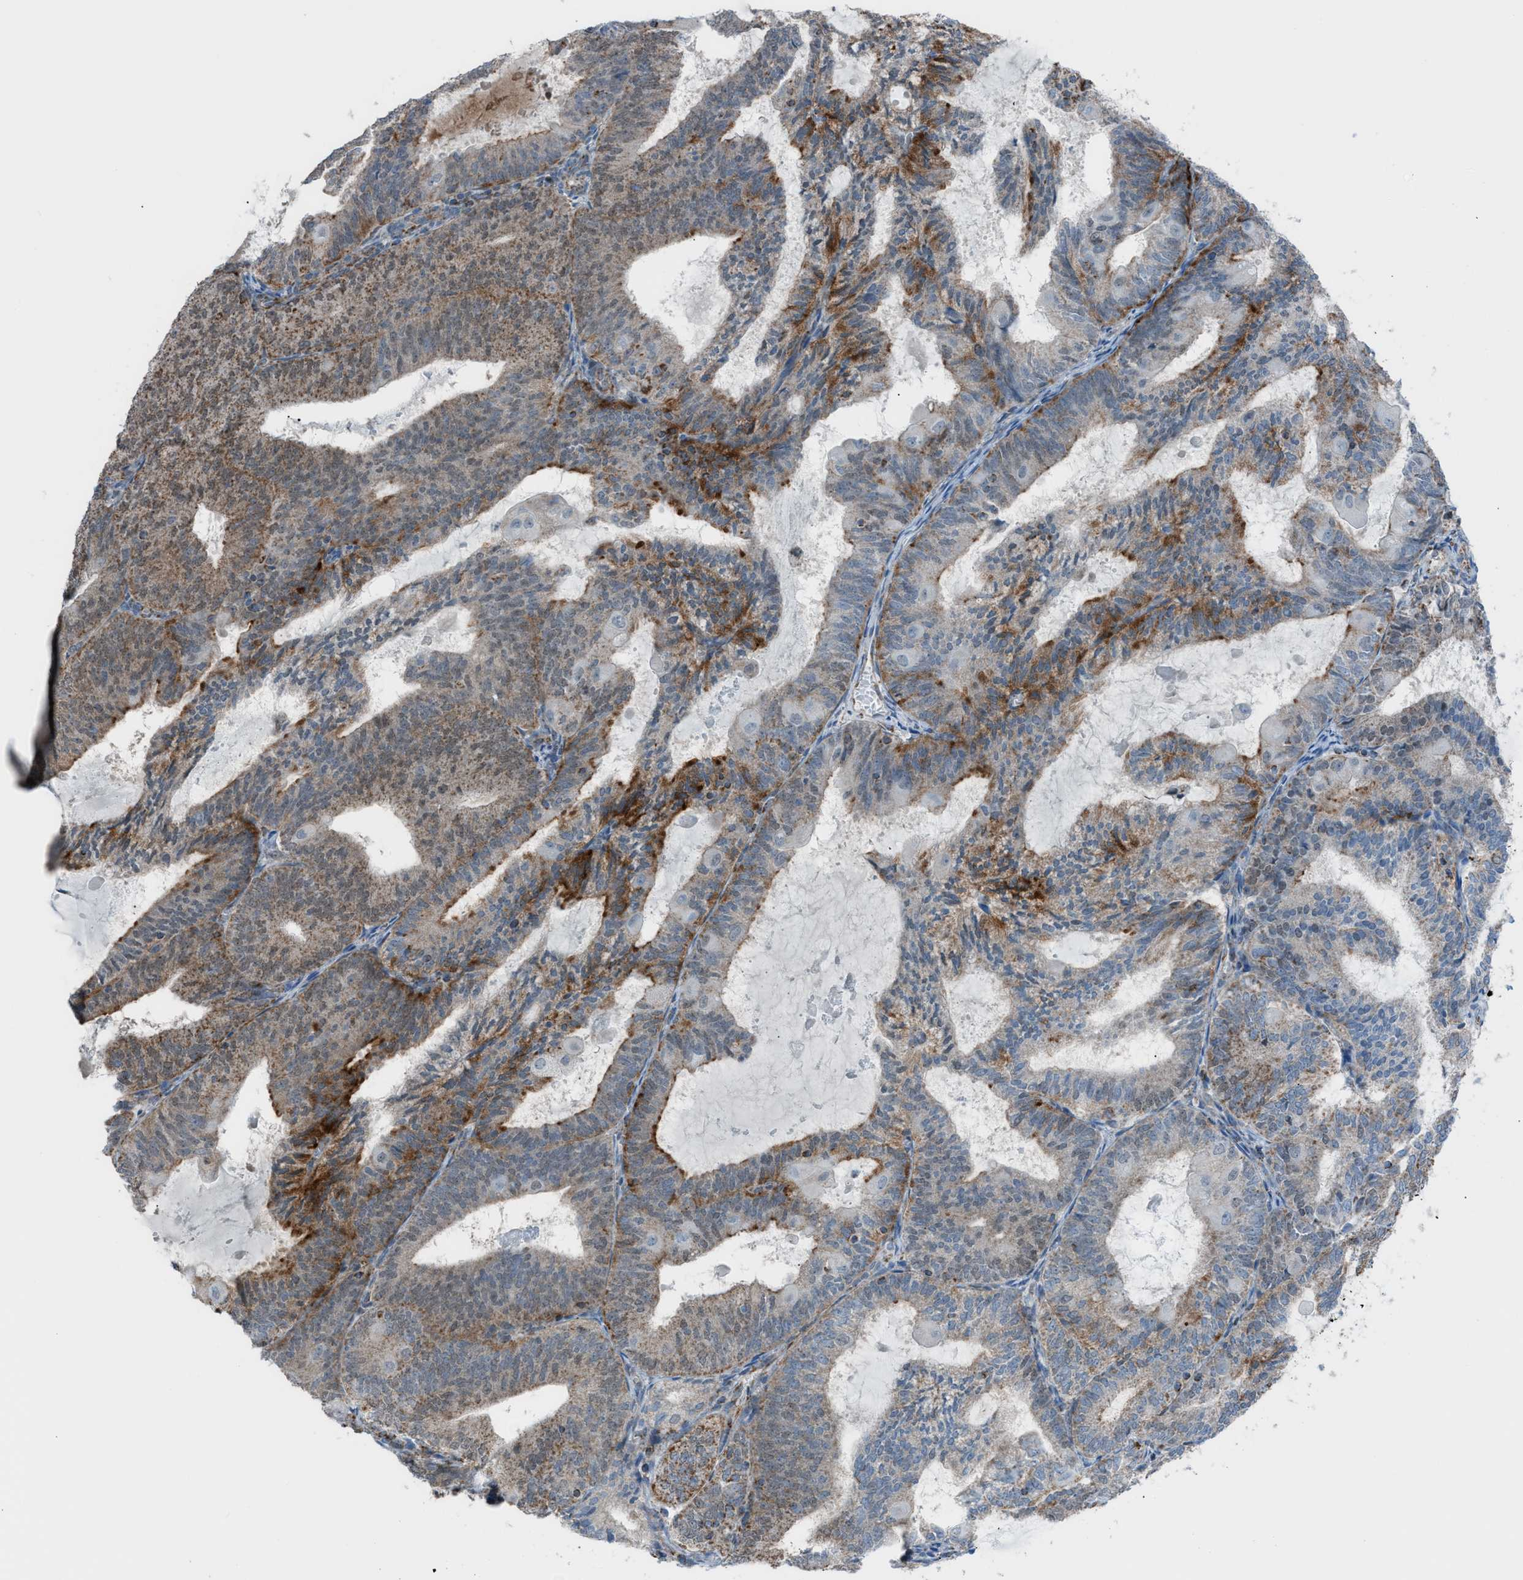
{"staining": {"intensity": "moderate", "quantity": "25%-75%", "location": "cytoplasmic/membranous"}, "tissue": "endometrial cancer", "cell_type": "Tumor cells", "image_type": "cancer", "snomed": [{"axis": "morphology", "description": "Adenocarcinoma, NOS"}, {"axis": "topography", "description": "Endometrium"}], "caption": "About 25%-75% of tumor cells in human endometrial adenocarcinoma show moderate cytoplasmic/membranous protein expression as visualized by brown immunohistochemical staining.", "gene": "SRM", "patient": {"sex": "female", "age": 81}}